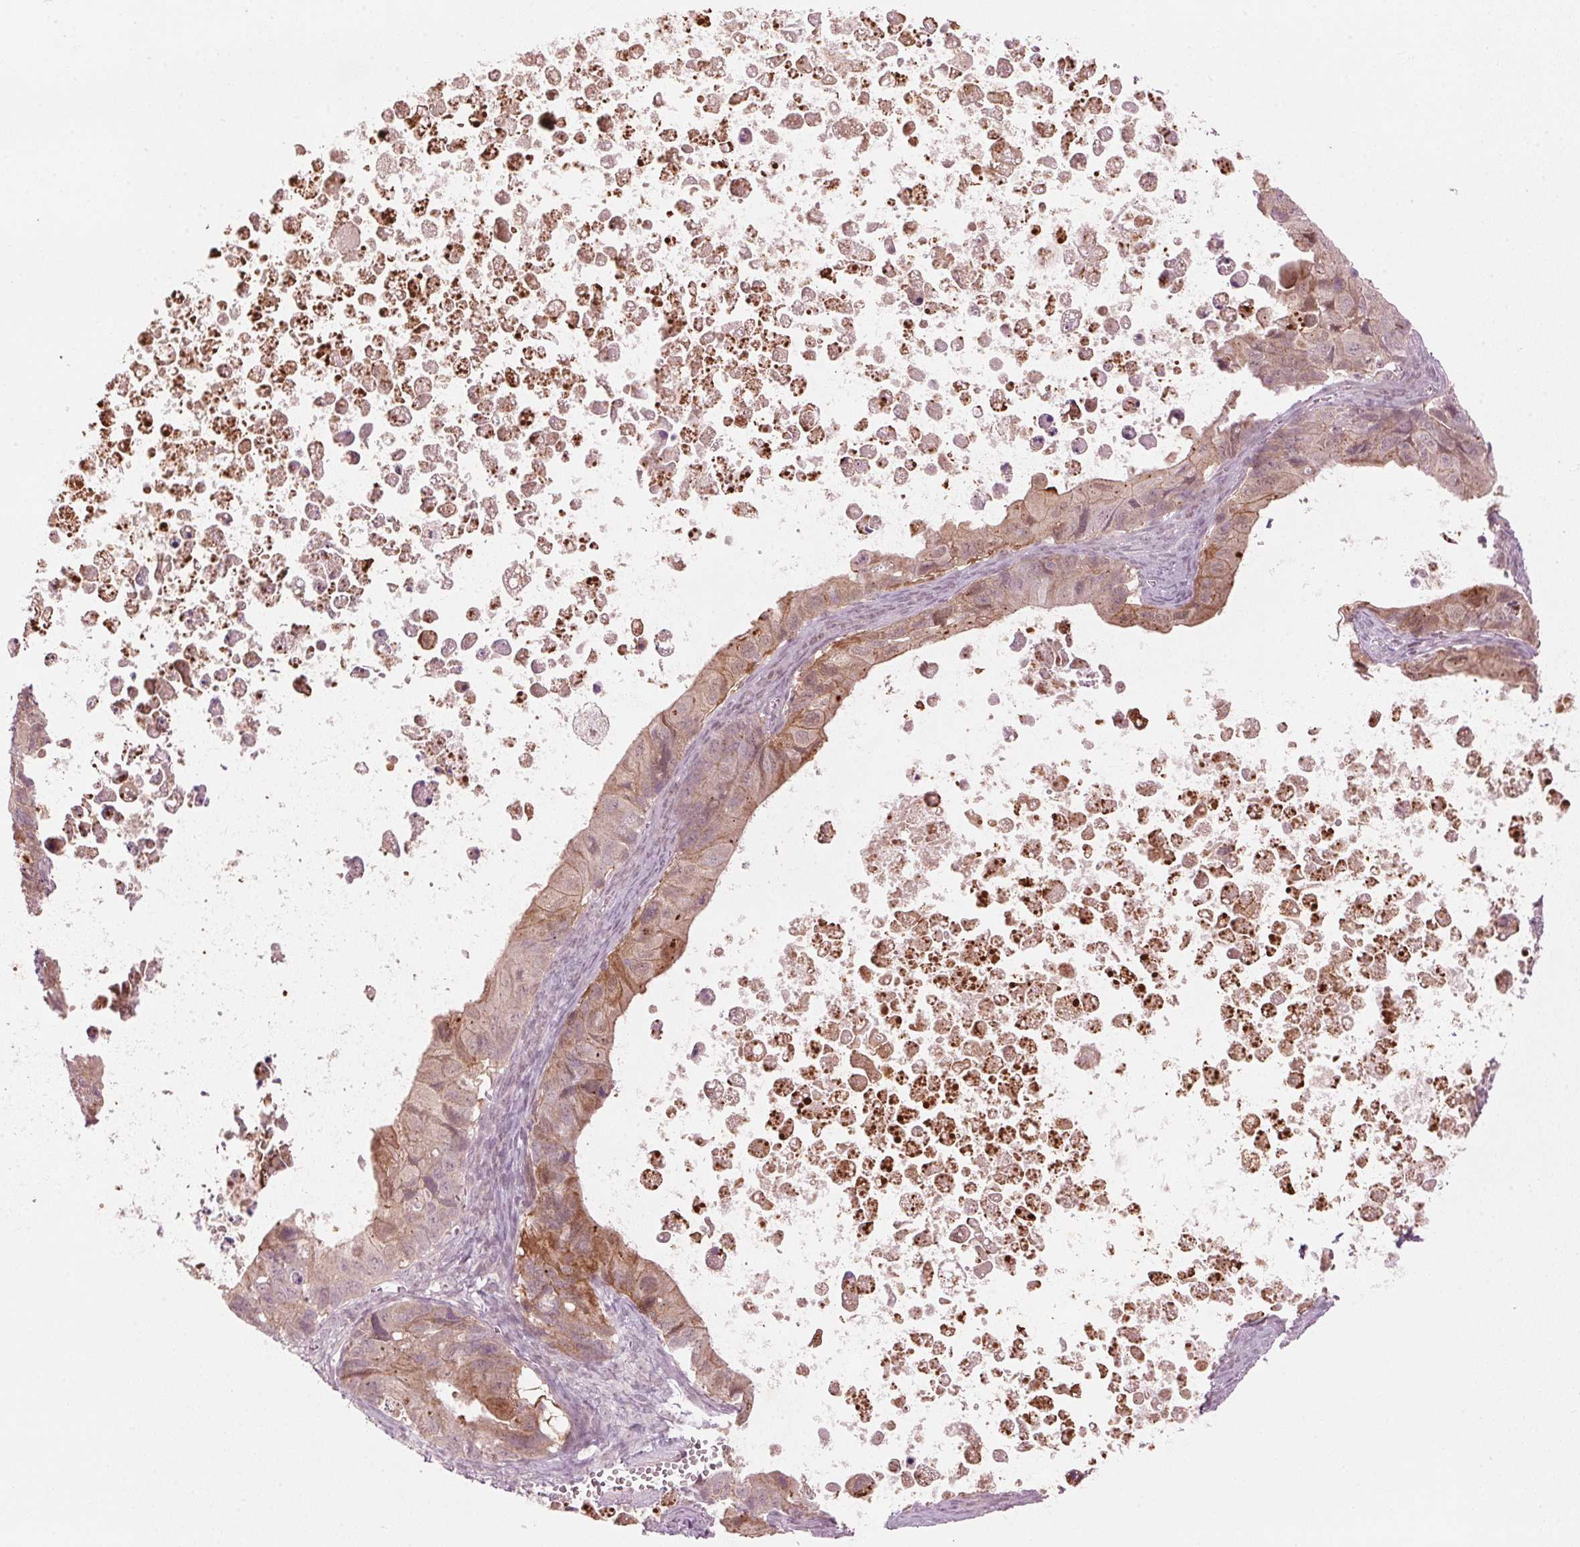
{"staining": {"intensity": "moderate", "quantity": ">75%", "location": "cytoplasmic/membranous"}, "tissue": "ovarian cancer", "cell_type": "Tumor cells", "image_type": "cancer", "snomed": [{"axis": "morphology", "description": "Cystadenocarcinoma, mucinous, NOS"}, {"axis": "topography", "description": "Ovary"}], "caption": "Brown immunohistochemical staining in human ovarian cancer (mucinous cystadenocarcinoma) demonstrates moderate cytoplasmic/membranous expression in approximately >75% of tumor cells. (Stains: DAB (3,3'-diaminobenzidine) in brown, nuclei in blue, Microscopy: brightfield microscopy at high magnification).", "gene": "TMED6", "patient": {"sex": "female", "age": 64}}